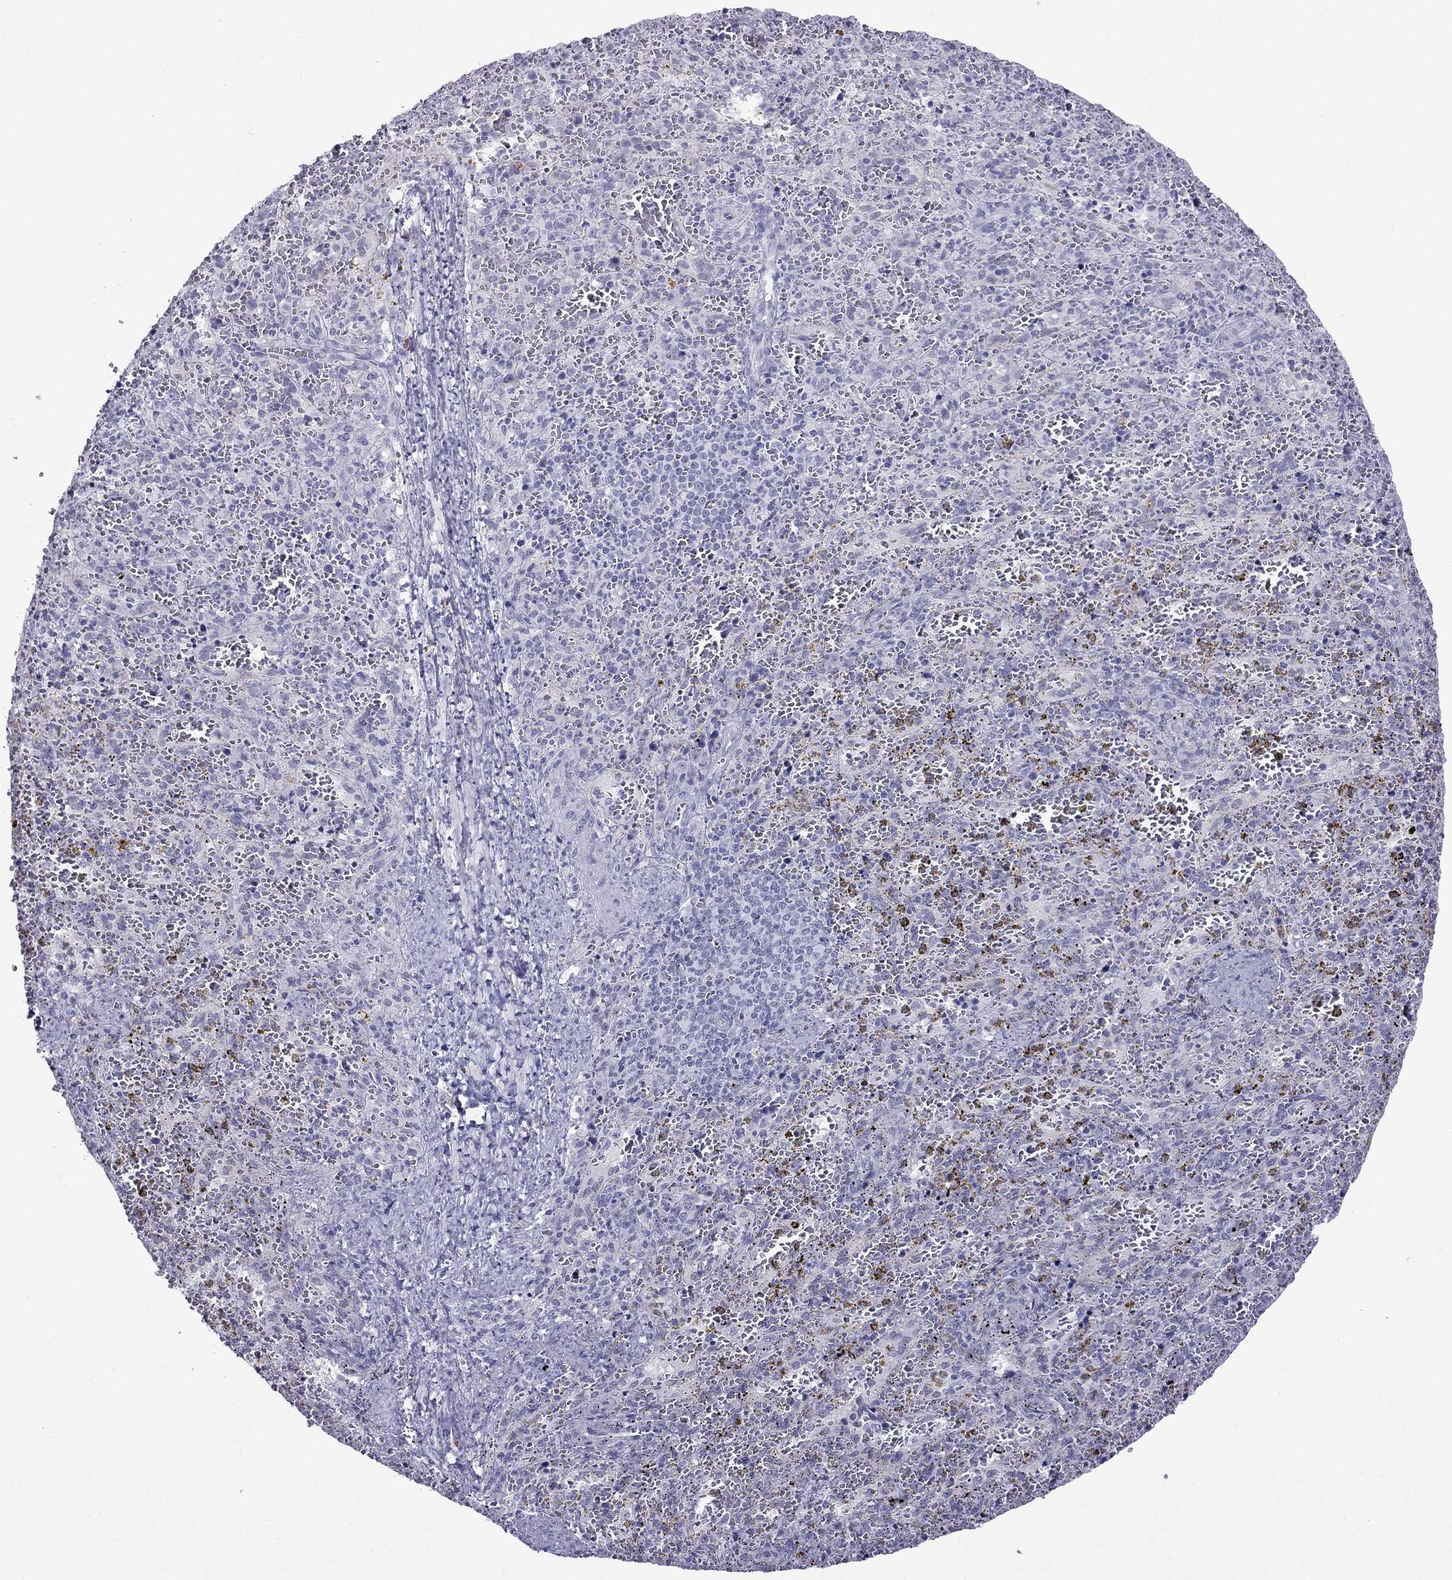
{"staining": {"intensity": "negative", "quantity": "none", "location": "none"}, "tissue": "spleen", "cell_type": "Cells in red pulp", "image_type": "normal", "snomed": [{"axis": "morphology", "description": "Normal tissue, NOS"}, {"axis": "topography", "description": "Spleen"}], "caption": "IHC micrograph of unremarkable human spleen stained for a protein (brown), which reveals no expression in cells in red pulp.", "gene": "MGP", "patient": {"sex": "female", "age": 50}}